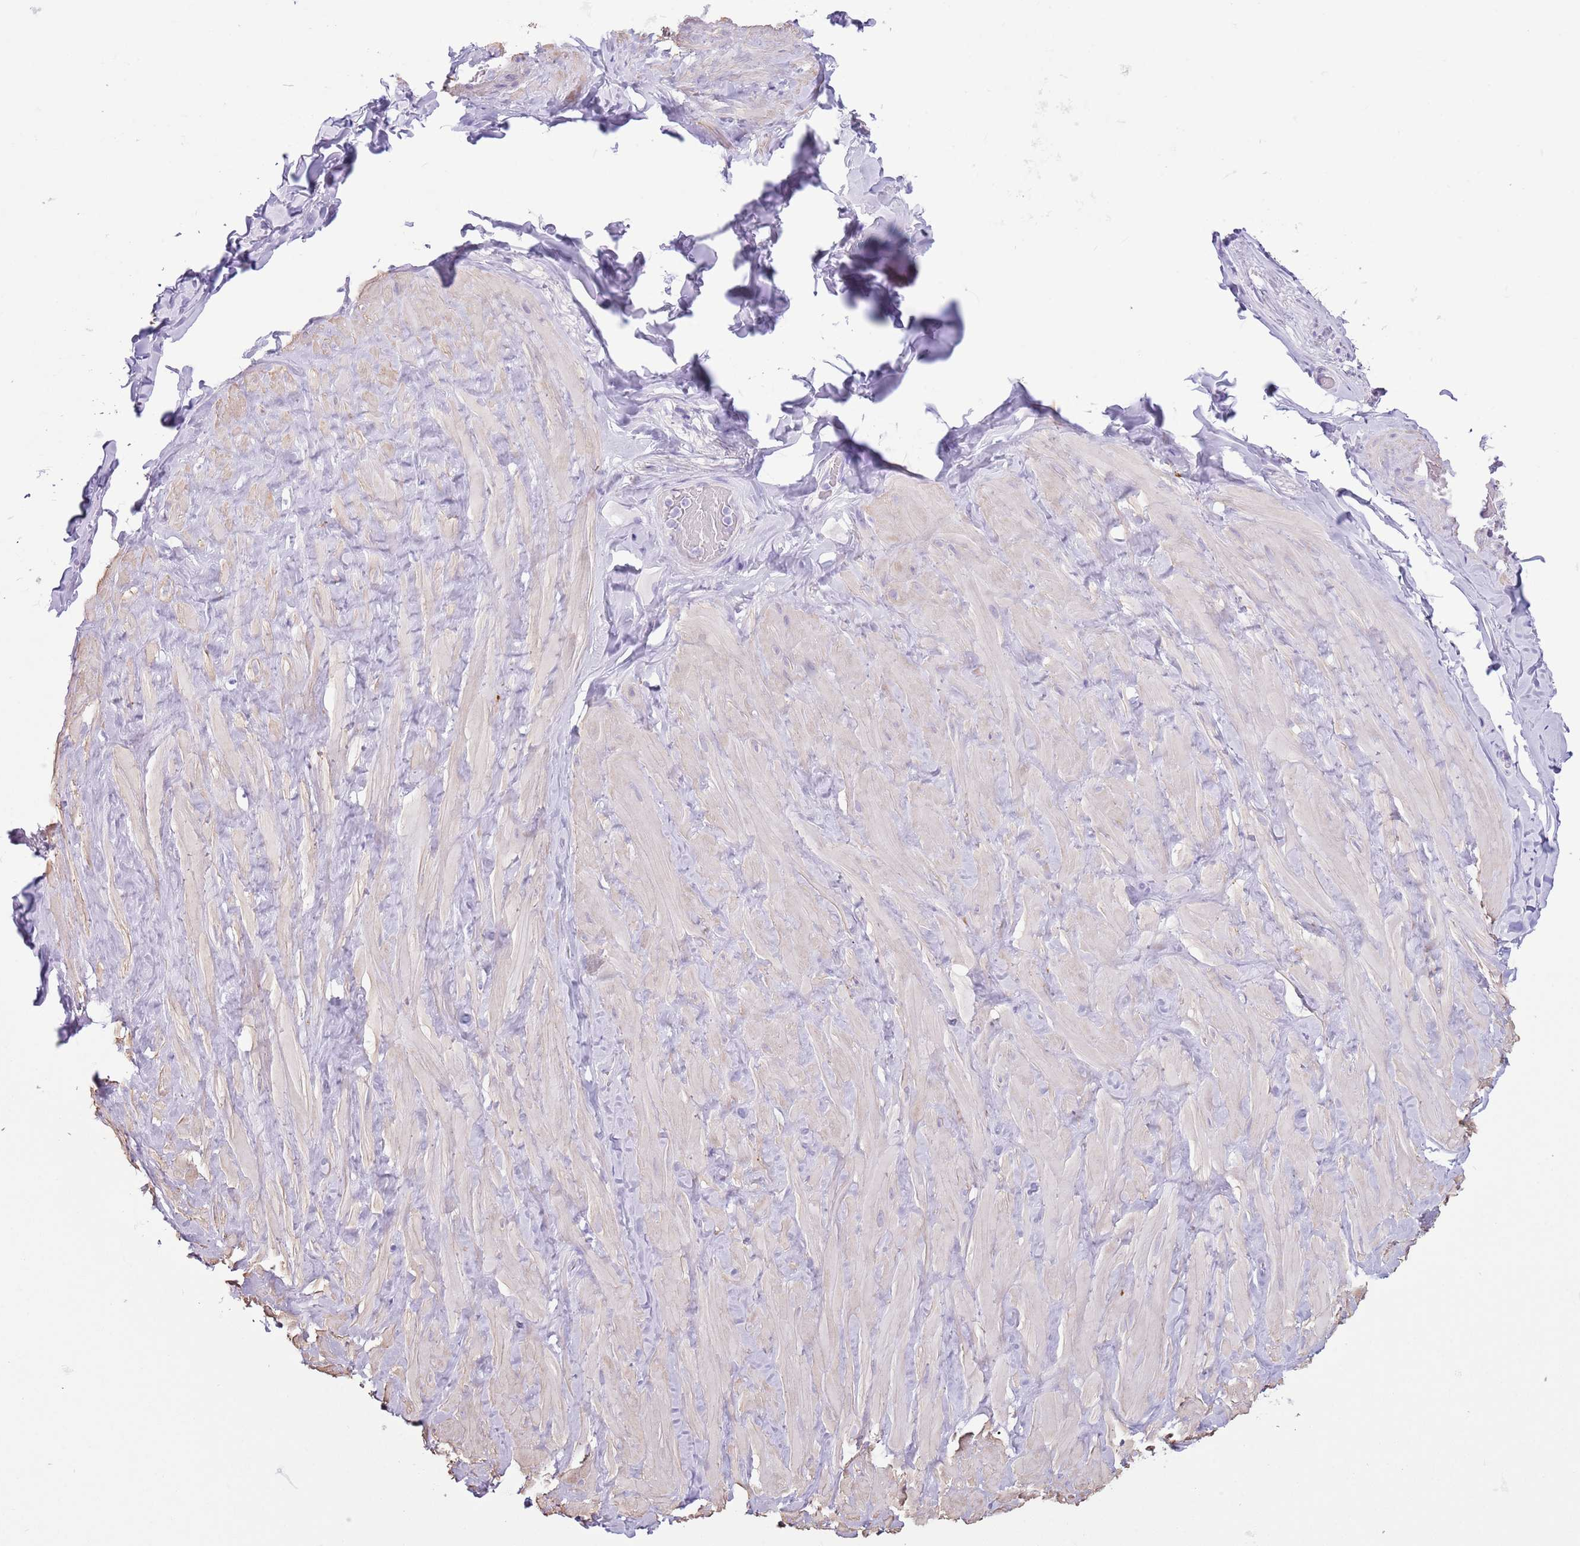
{"staining": {"intensity": "negative", "quantity": "none", "location": "none"}, "tissue": "soft tissue", "cell_type": "Chondrocytes", "image_type": "normal", "snomed": [{"axis": "morphology", "description": "Normal tissue, NOS"}, {"axis": "topography", "description": "Soft tissue"}, {"axis": "topography", "description": "Vascular tissue"}], "caption": "High magnification brightfield microscopy of unremarkable soft tissue stained with DAB (brown) and counterstained with hematoxylin (blue): chondrocytes show no significant staining. Brightfield microscopy of IHC stained with DAB (3,3'-diaminobenzidine) (brown) and hematoxylin (blue), captured at high magnification.", "gene": "SLC7A14", "patient": {"sex": "male", "age": 41}}